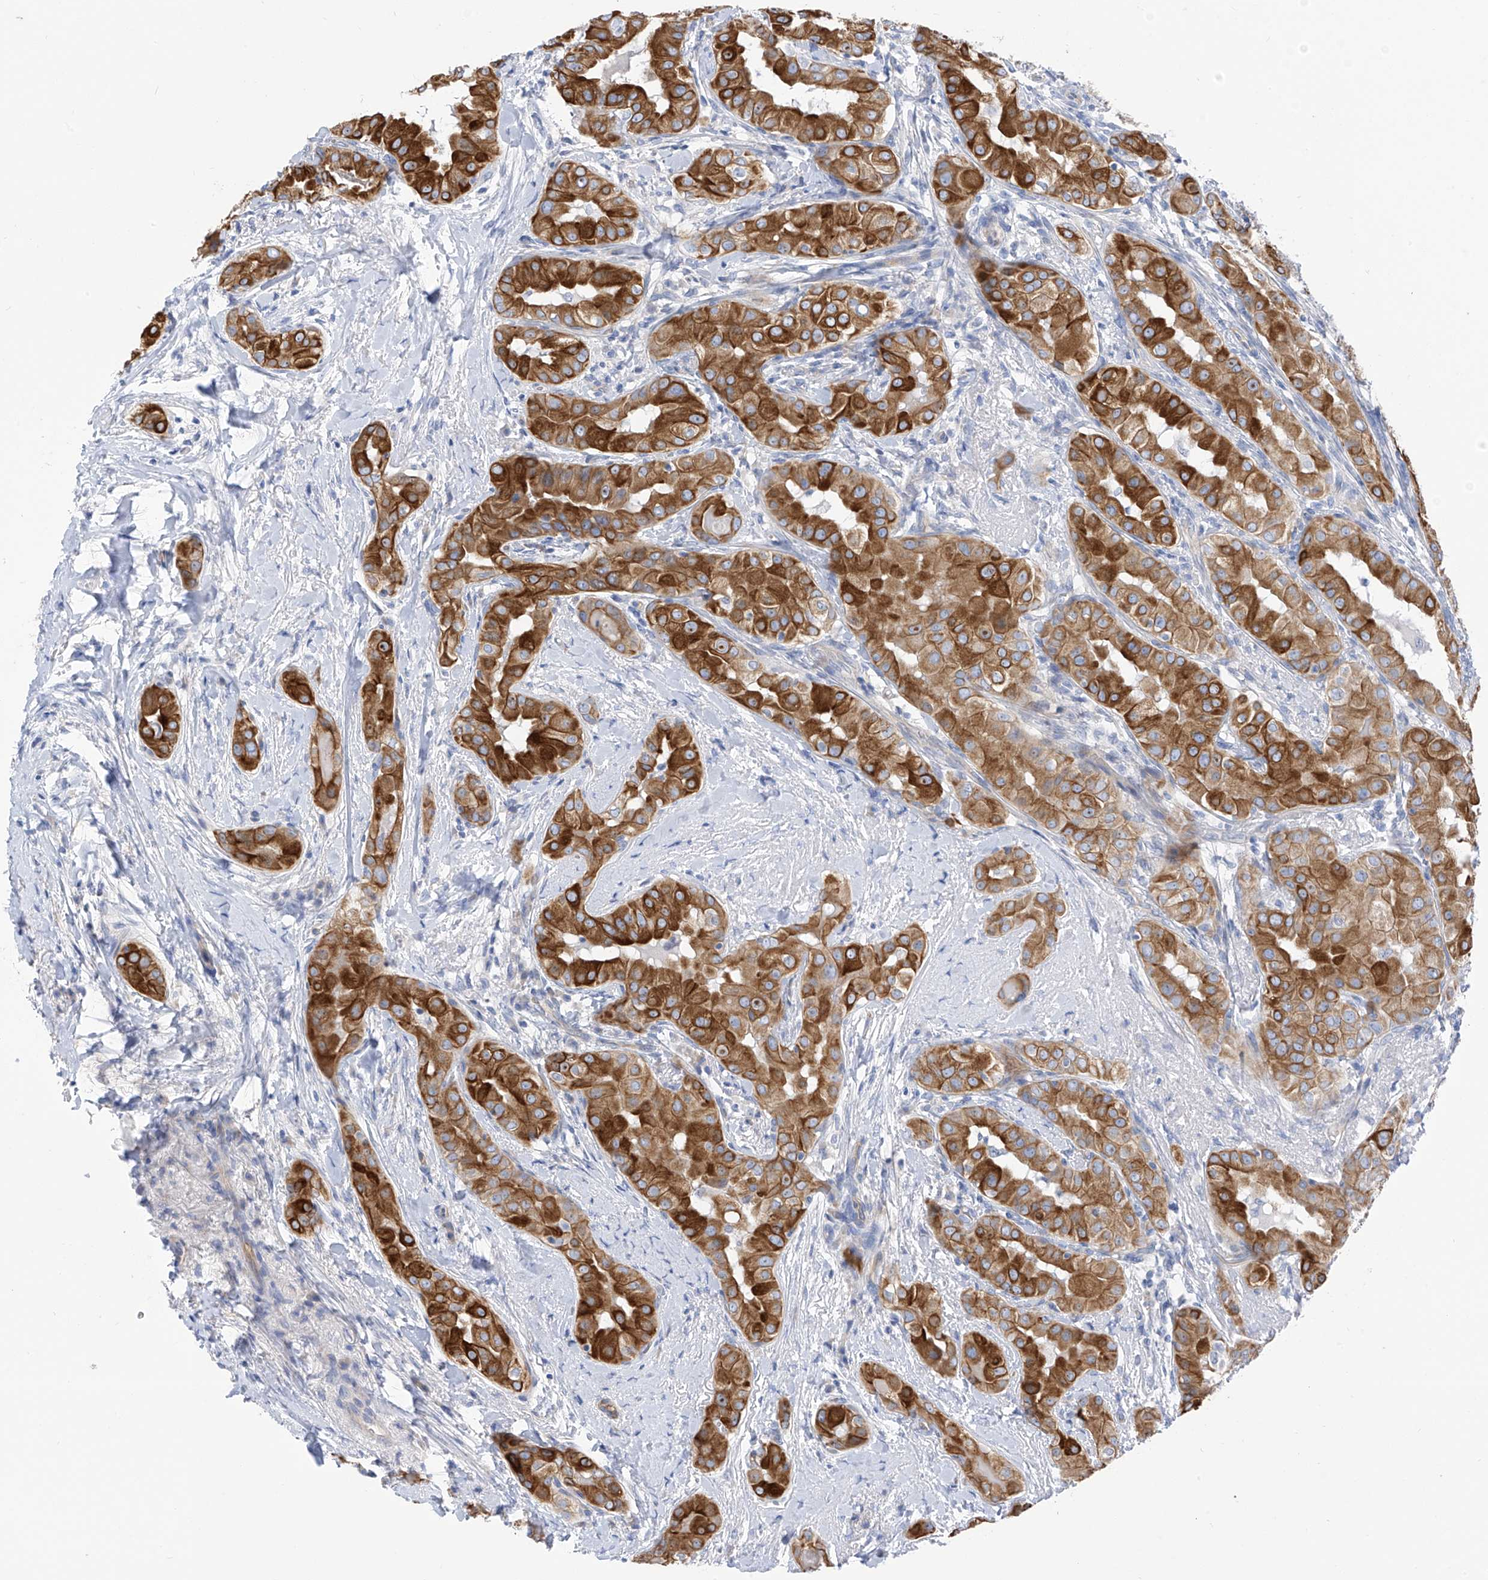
{"staining": {"intensity": "moderate", "quantity": ">75%", "location": "cytoplasmic/membranous"}, "tissue": "thyroid cancer", "cell_type": "Tumor cells", "image_type": "cancer", "snomed": [{"axis": "morphology", "description": "Papillary adenocarcinoma, NOS"}, {"axis": "topography", "description": "Thyroid gland"}], "caption": "About >75% of tumor cells in human thyroid papillary adenocarcinoma demonstrate moderate cytoplasmic/membranous protein positivity as visualized by brown immunohistochemical staining.", "gene": "PIK3C2B", "patient": {"sex": "male", "age": 33}}